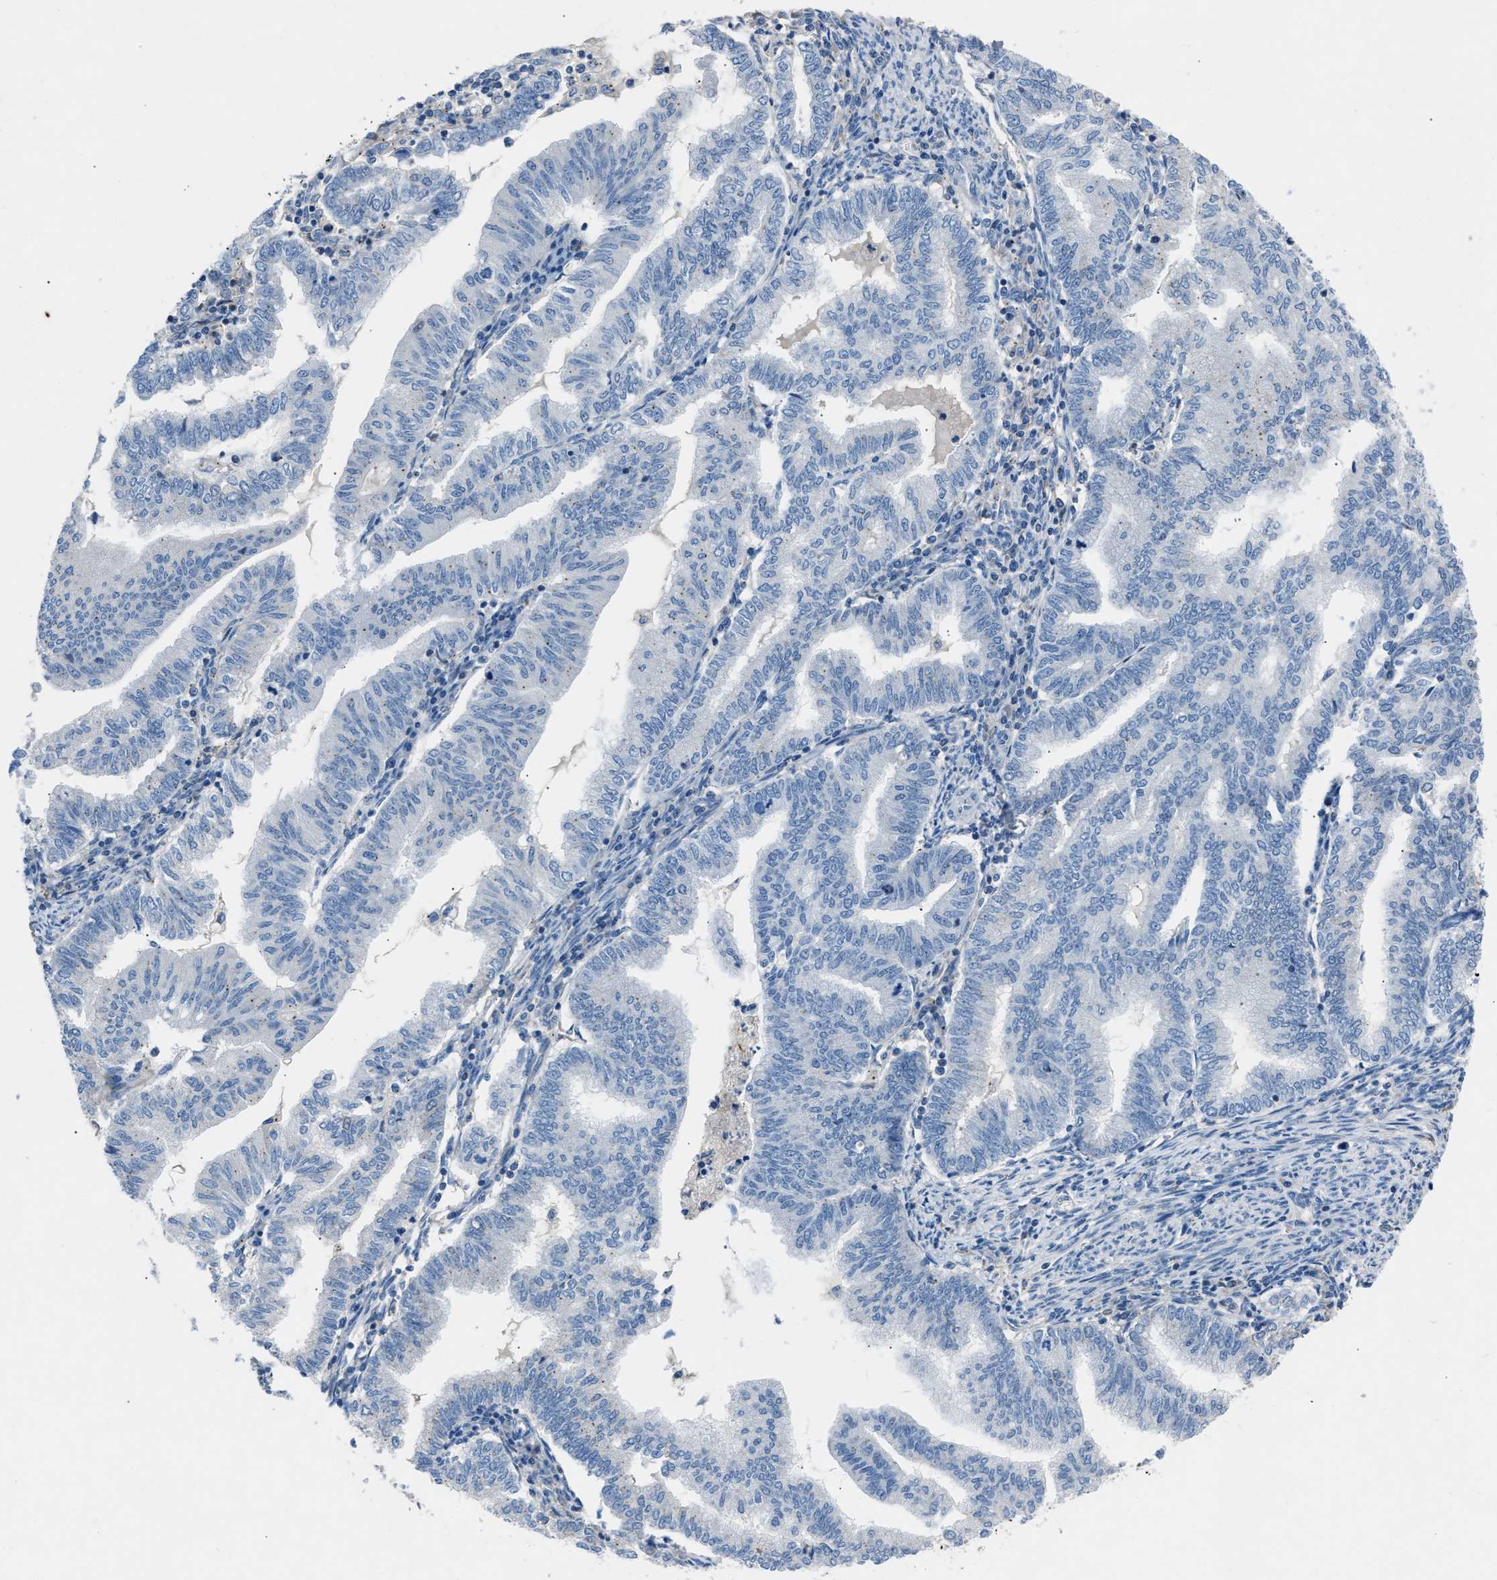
{"staining": {"intensity": "negative", "quantity": "none", "location": "none"}, "tissue": "endometrial cancer", "cell_type": "Tumor cells", "image_type": "cancer", "snomed": [{"axis": "morphology", "description": "Polyp, NOS"}, {"axis": "morphology", "description": "Adenocarcinoma, NOS"}, {"axis": "morphology", "description": "Adenoma, NOS"}, {"axis": "topography", "description": "Endometrium"}], "caption": "Photomicrograph shows no protein positivity in tumor cells of endometrial adenoma tissue. The staining is performed using DAB brown chromogen with nuclei counter-stained in using hematoxylin.", "gene": "DNAAF5", "patient": {"sex": "female", "age": 79}}